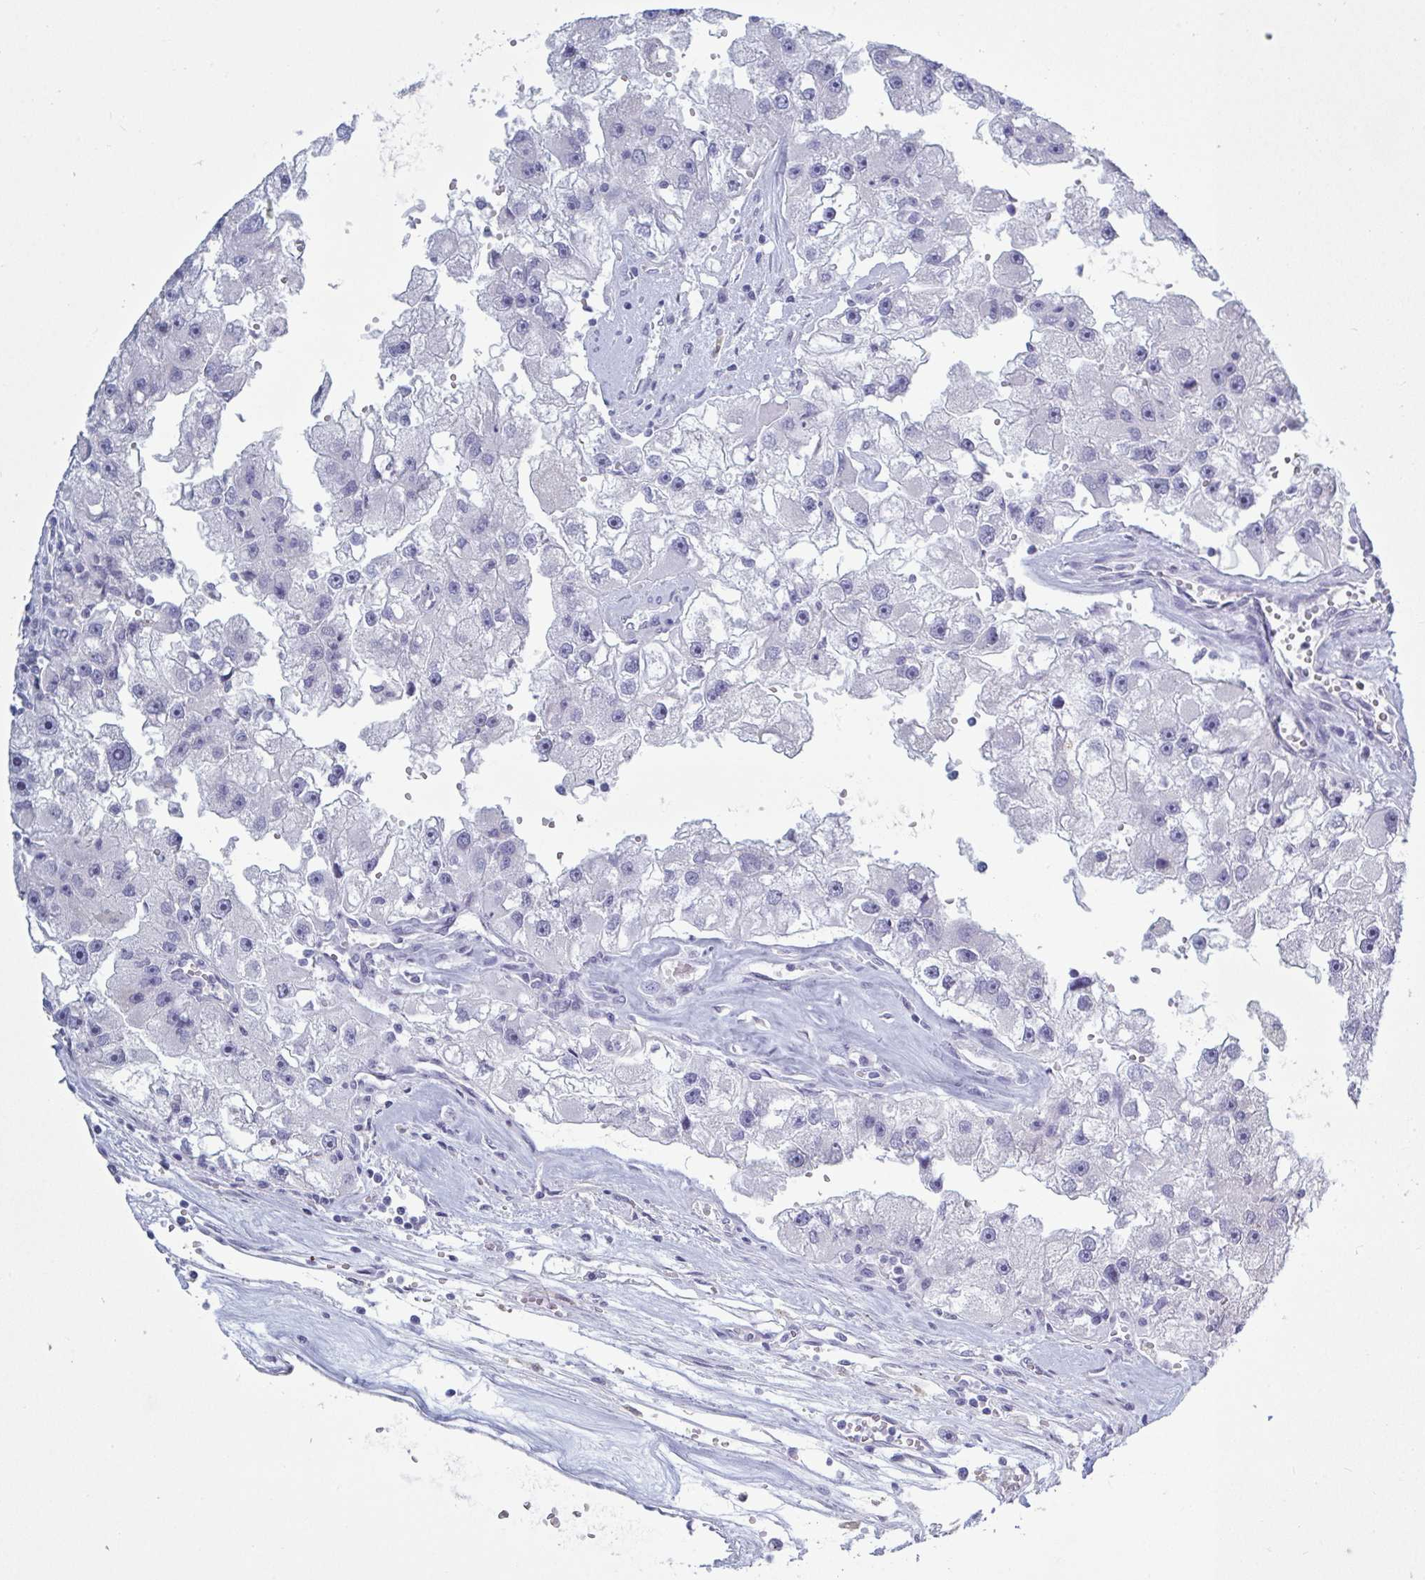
{"staining": {"intensity": "negative", "quantity": "none", "location": "none"}, "tissue": "renal cancer", "cell_type": "Tumor cells", "image_type": "cancer", "snomed": [{"axis": "morphology", "description": "Adenocarcinoma, NOS"}, {"axis": "topography", "description": "Kidney"}], "caption": "Renal cancer (adenocarcinoma) stained for a protein using immunohistochemistry (IHC) displays no expression tumor cells.", "gene": "NDUFC2", "patient": {"sex": "male", "age": 63}}